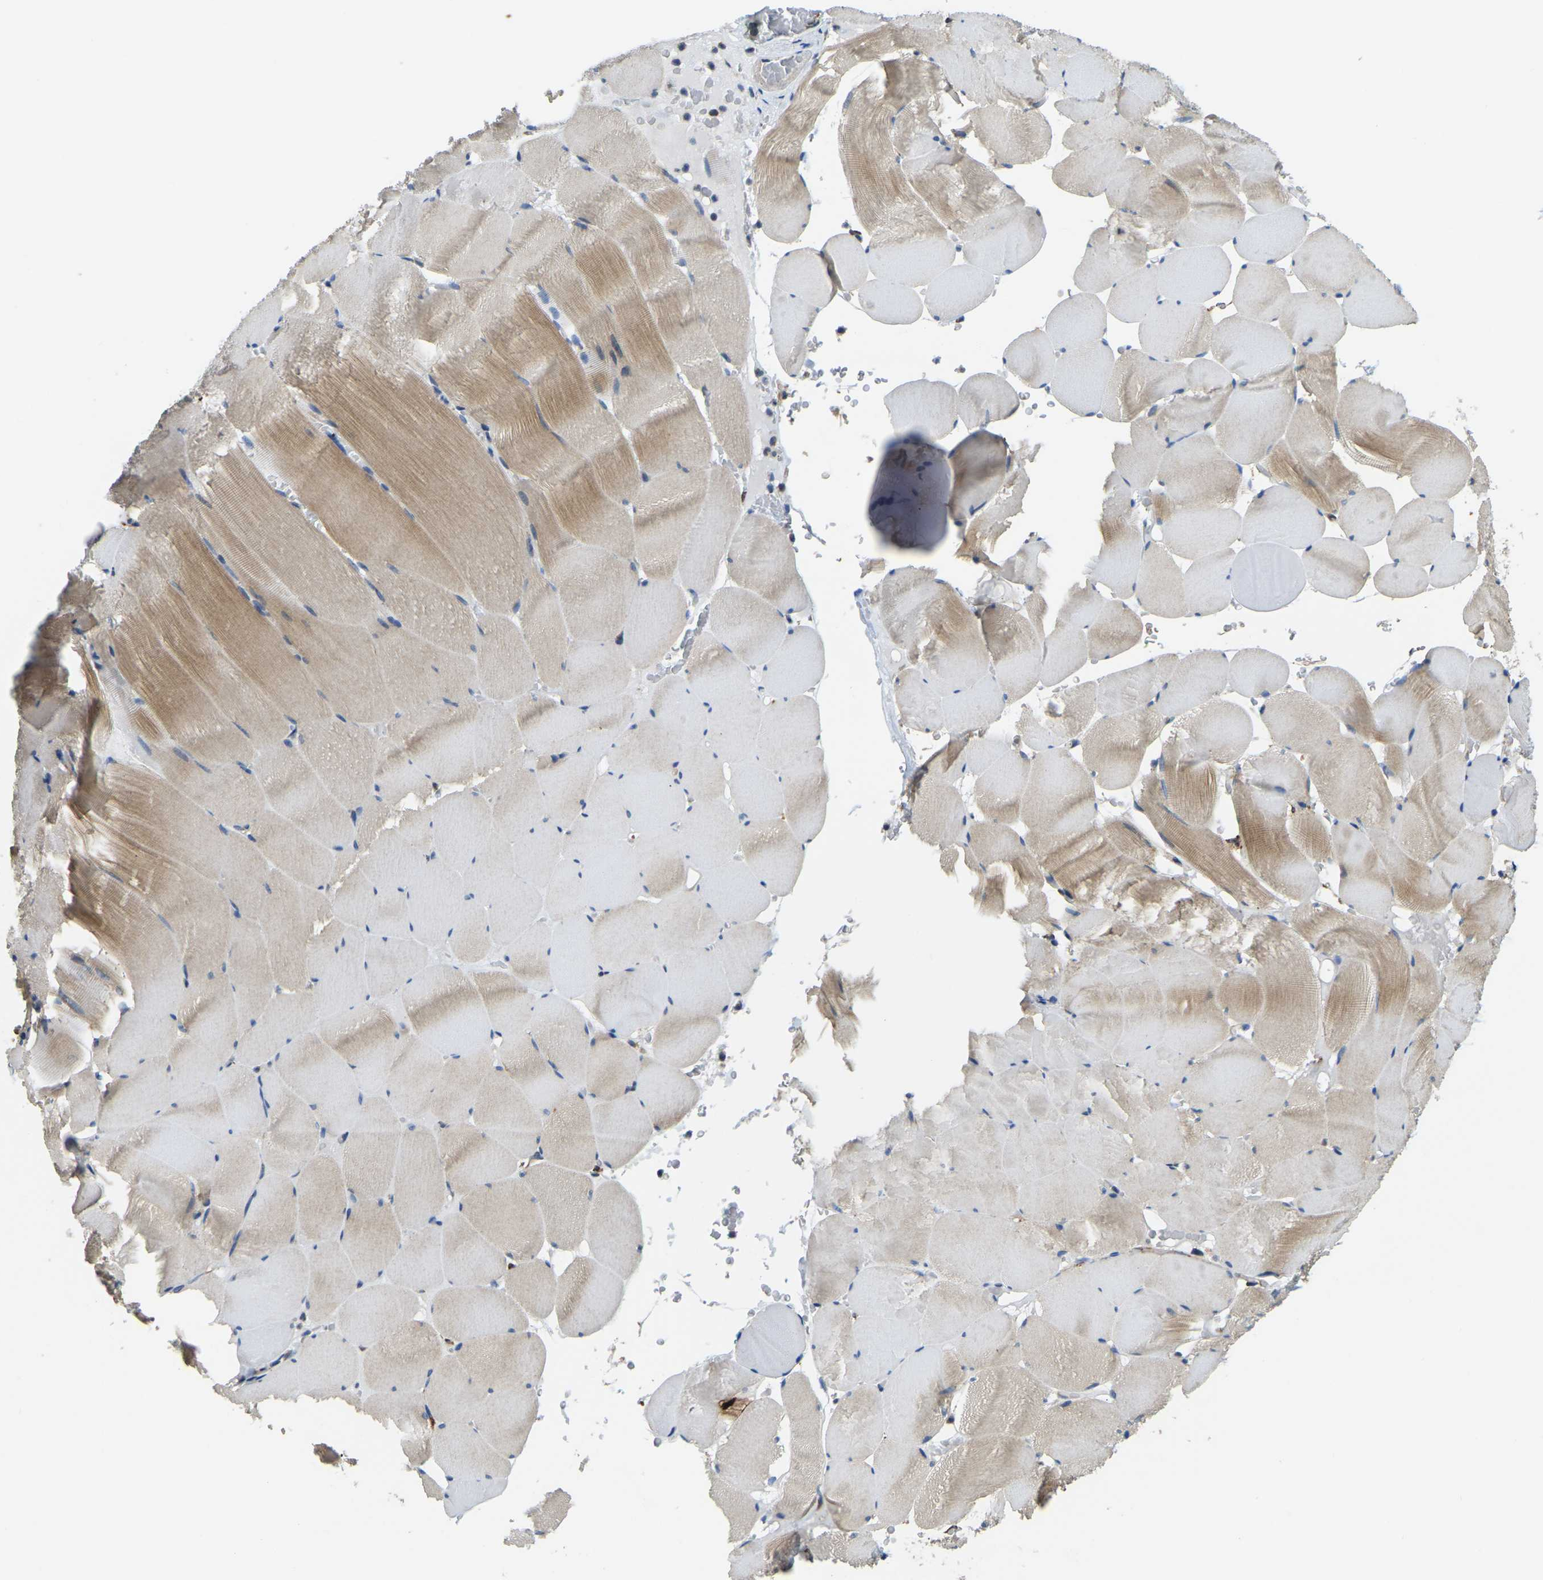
{"staining": {"intensity": "moderate", "quantity": "25%-75%", "location": "cytoplasmic/membranous"}, "tissue": "skeletal muscle", "cell_type": "Myocytes", "image_type": "normal", "snomed": [{"axis": "morphology", "description": "Normal tissue, NOS"}, {"axis": "topography", "description": "Skeletal muscle"}], "caption": "Brown immunohistochemical staining in unremarkable human skeletal muscle displays moderate cytoplasmic/membranous positivity in approximately 25%-75% of myocytes.", "gene": "RNF115", "patient": {"sex": "male", "age": 62}}